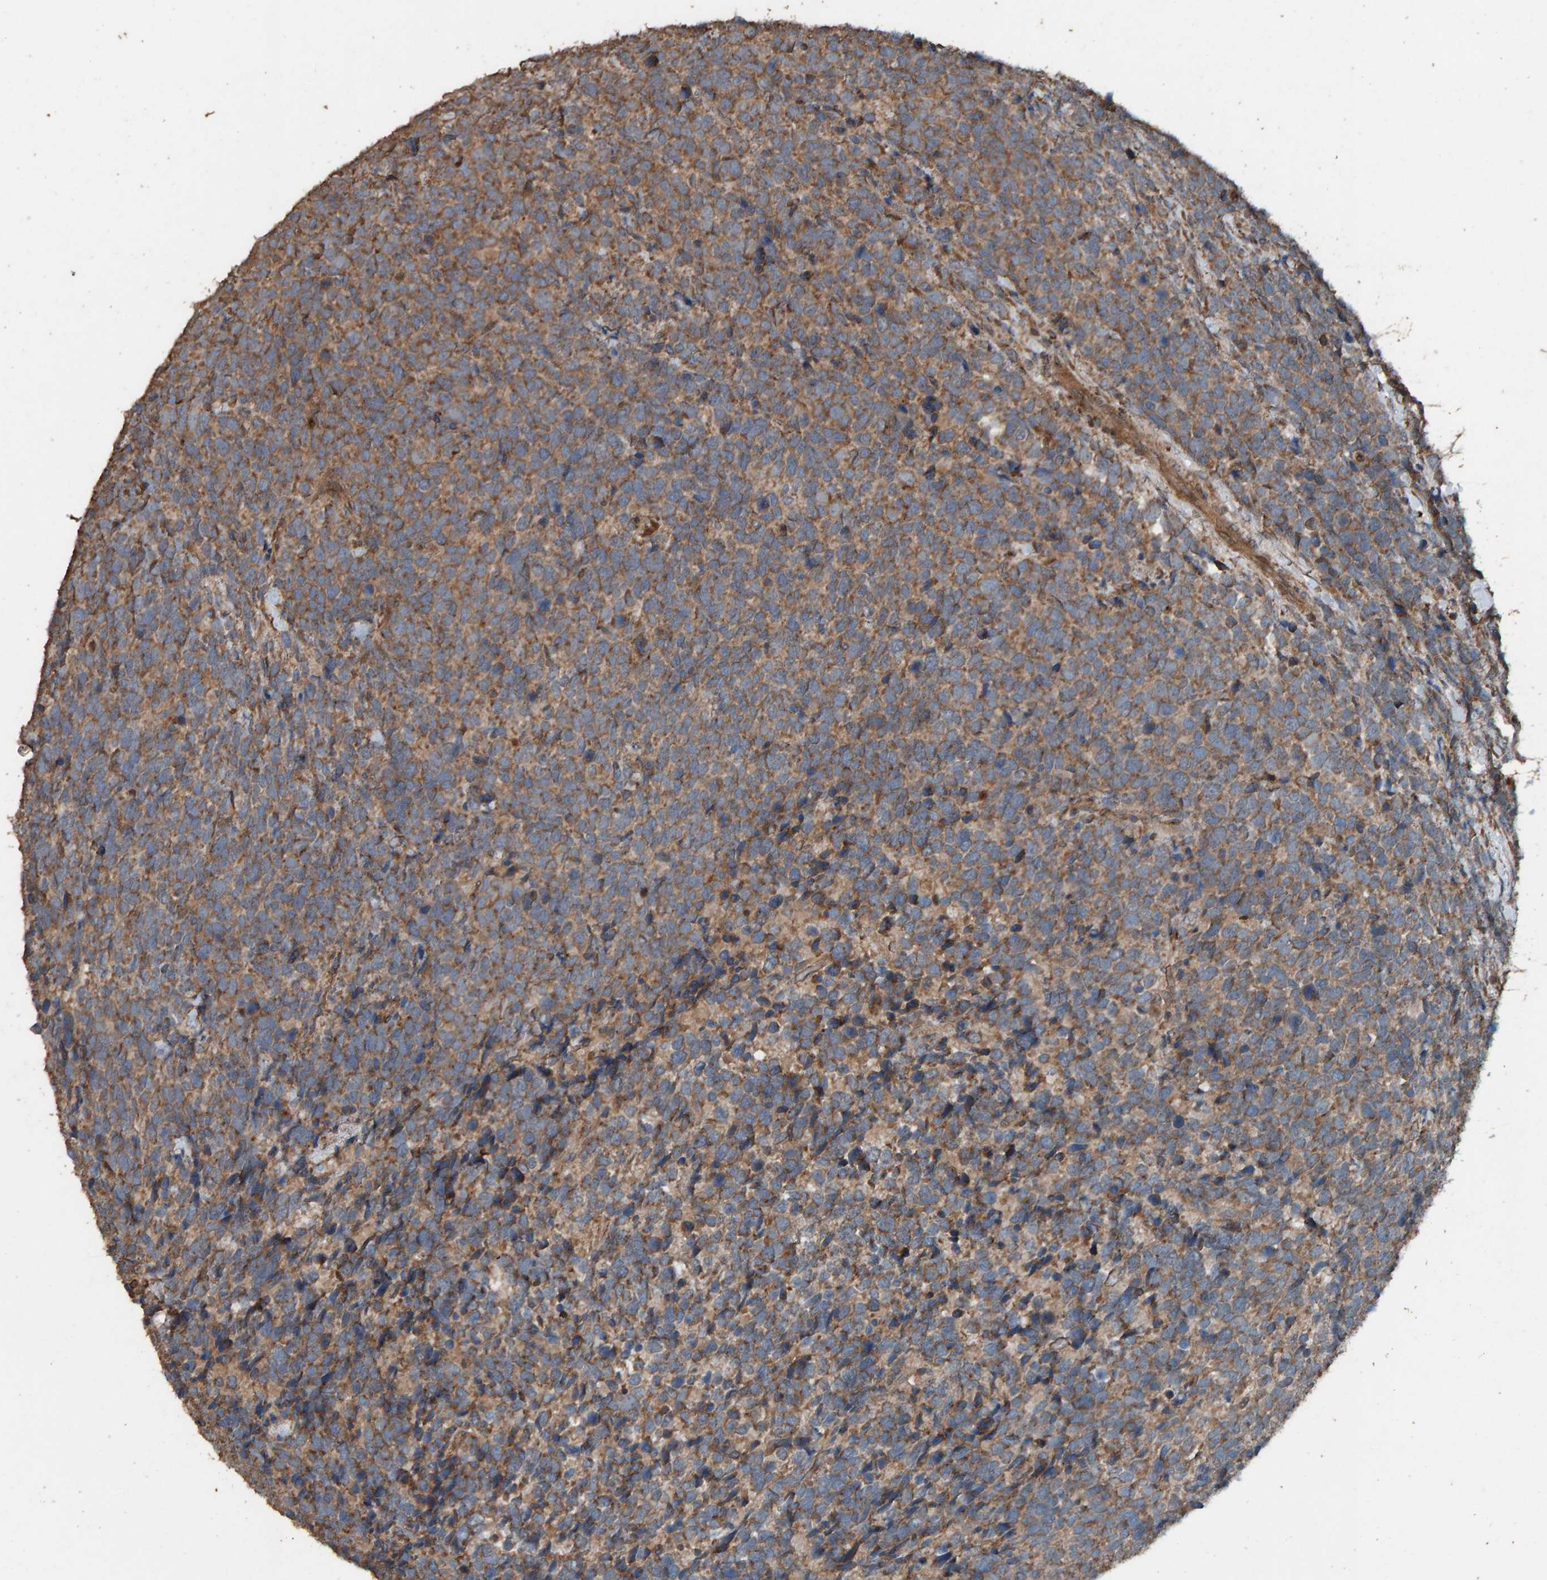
{"staining": {"intensity": "moderate", "quantity": ">75%", "location": "cytoplasmic/membranous"}, "tissue": "urothelial cancer", "cell_type": "Tumor cells", "image_type": "cancer", "snomed": [{"axis": "morphology", "description": "Urothelial carcinoma, High grade"}, {"axis": "topography", "description": "Urinary bladder"}], "caption": "Immunohistochemical staining of urothelial carcinoma (high-grade) displays medium levels of moderate cytoplasmic/membranous protein staining in about >75% of tumor cells.", "gene": "DUS1L", "patient": {"sex": "female", "age": 82}}